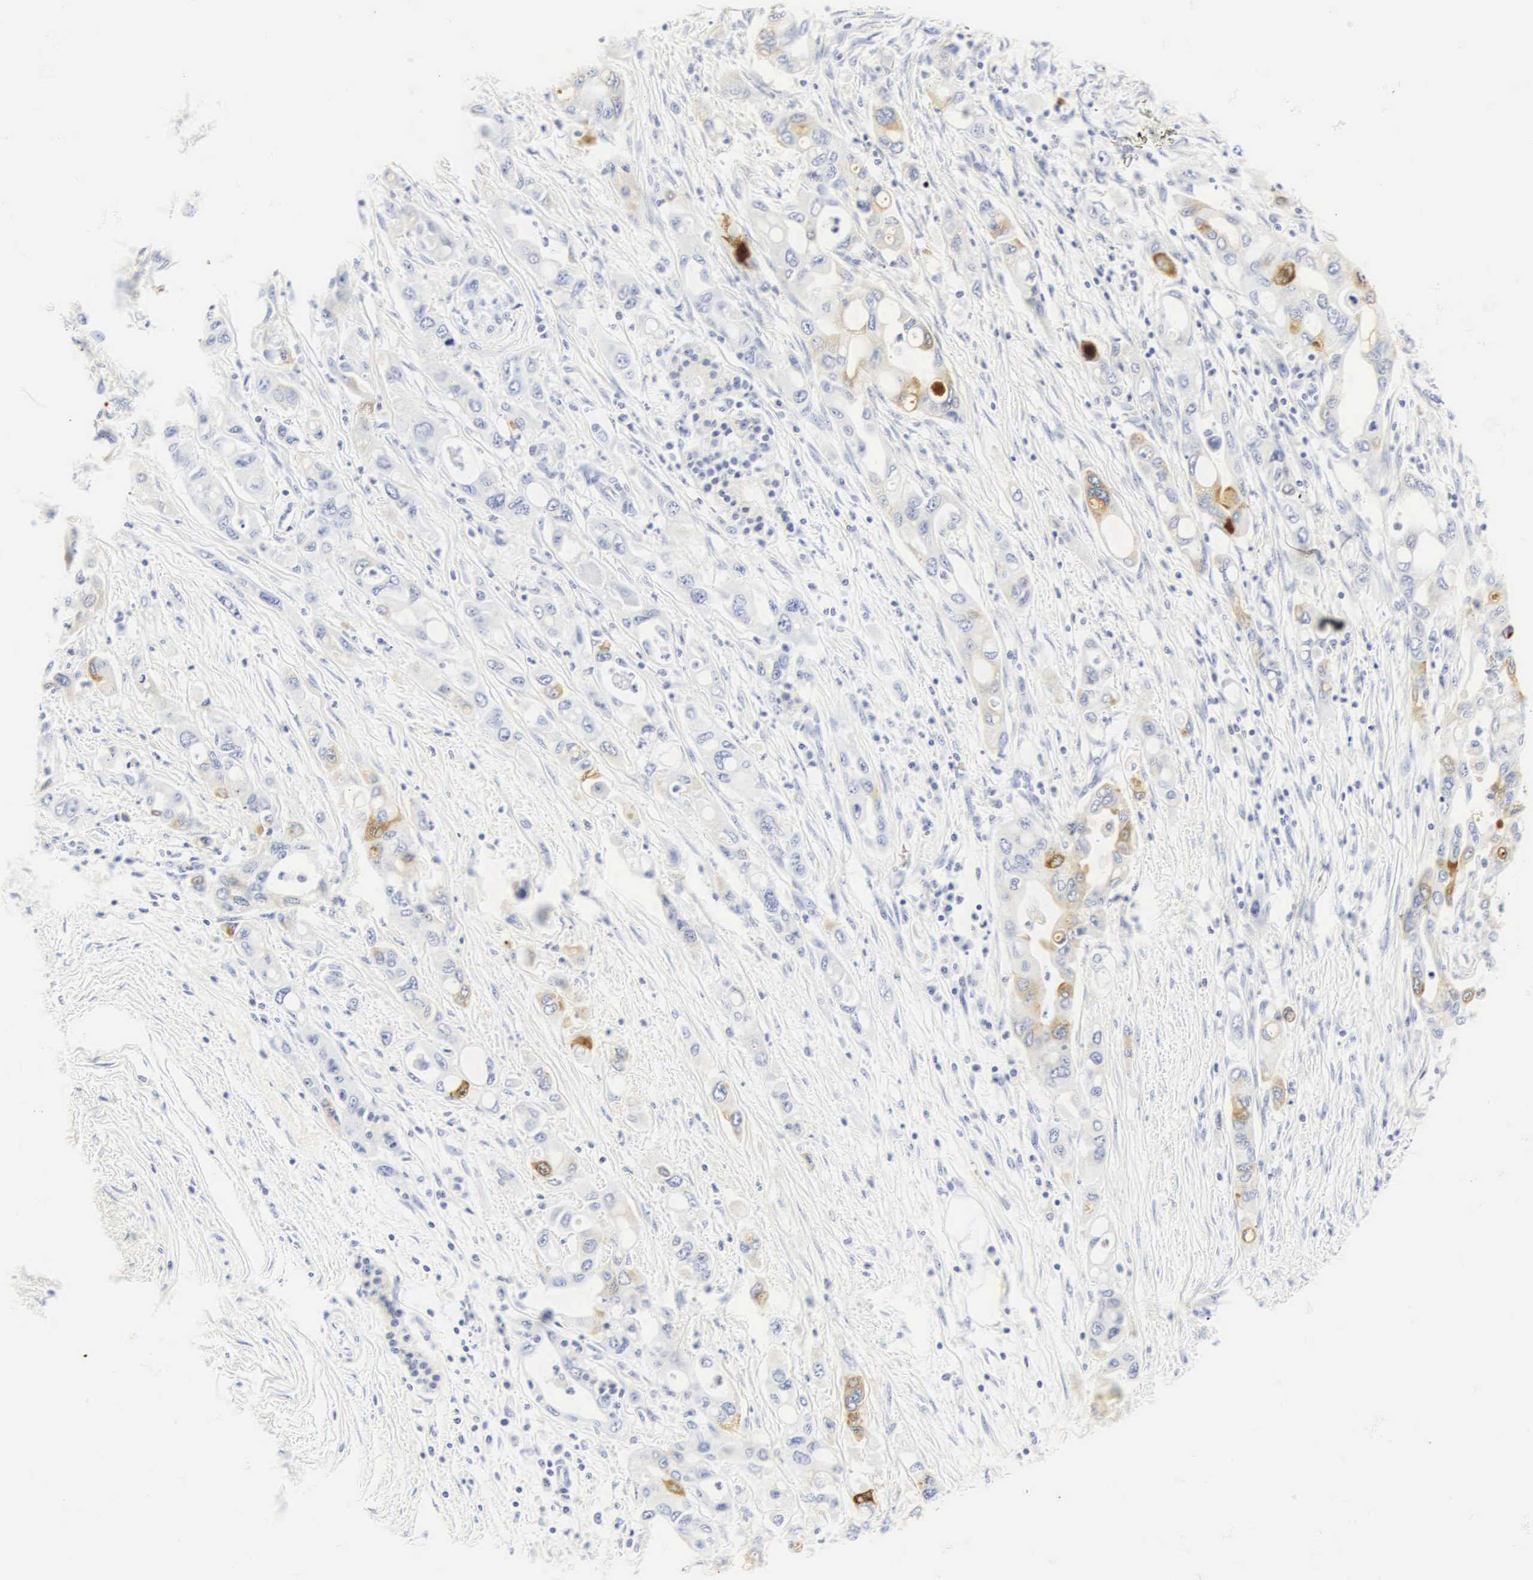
{"staining": {"intensity": "weak", "quantity": "<25%", "location": "cytoplasmic/membranous"}, "tissue": "pancreatic cancer", "cell_type": "Tumor cells", "image_type": "cancer", "snomed": [{"axis": "morphology", "description": "Adenocarcinoma, NOS"}, {"axis": "topography", "description": "Pancreas"}], "caption": "This is an immunohistochemistry (IHC) image of human adenocarcinoma (pancreatic). There is no expression in tumor cells.", "gene": "CGB3", "patient": {"sex": "female", "age": 57}}